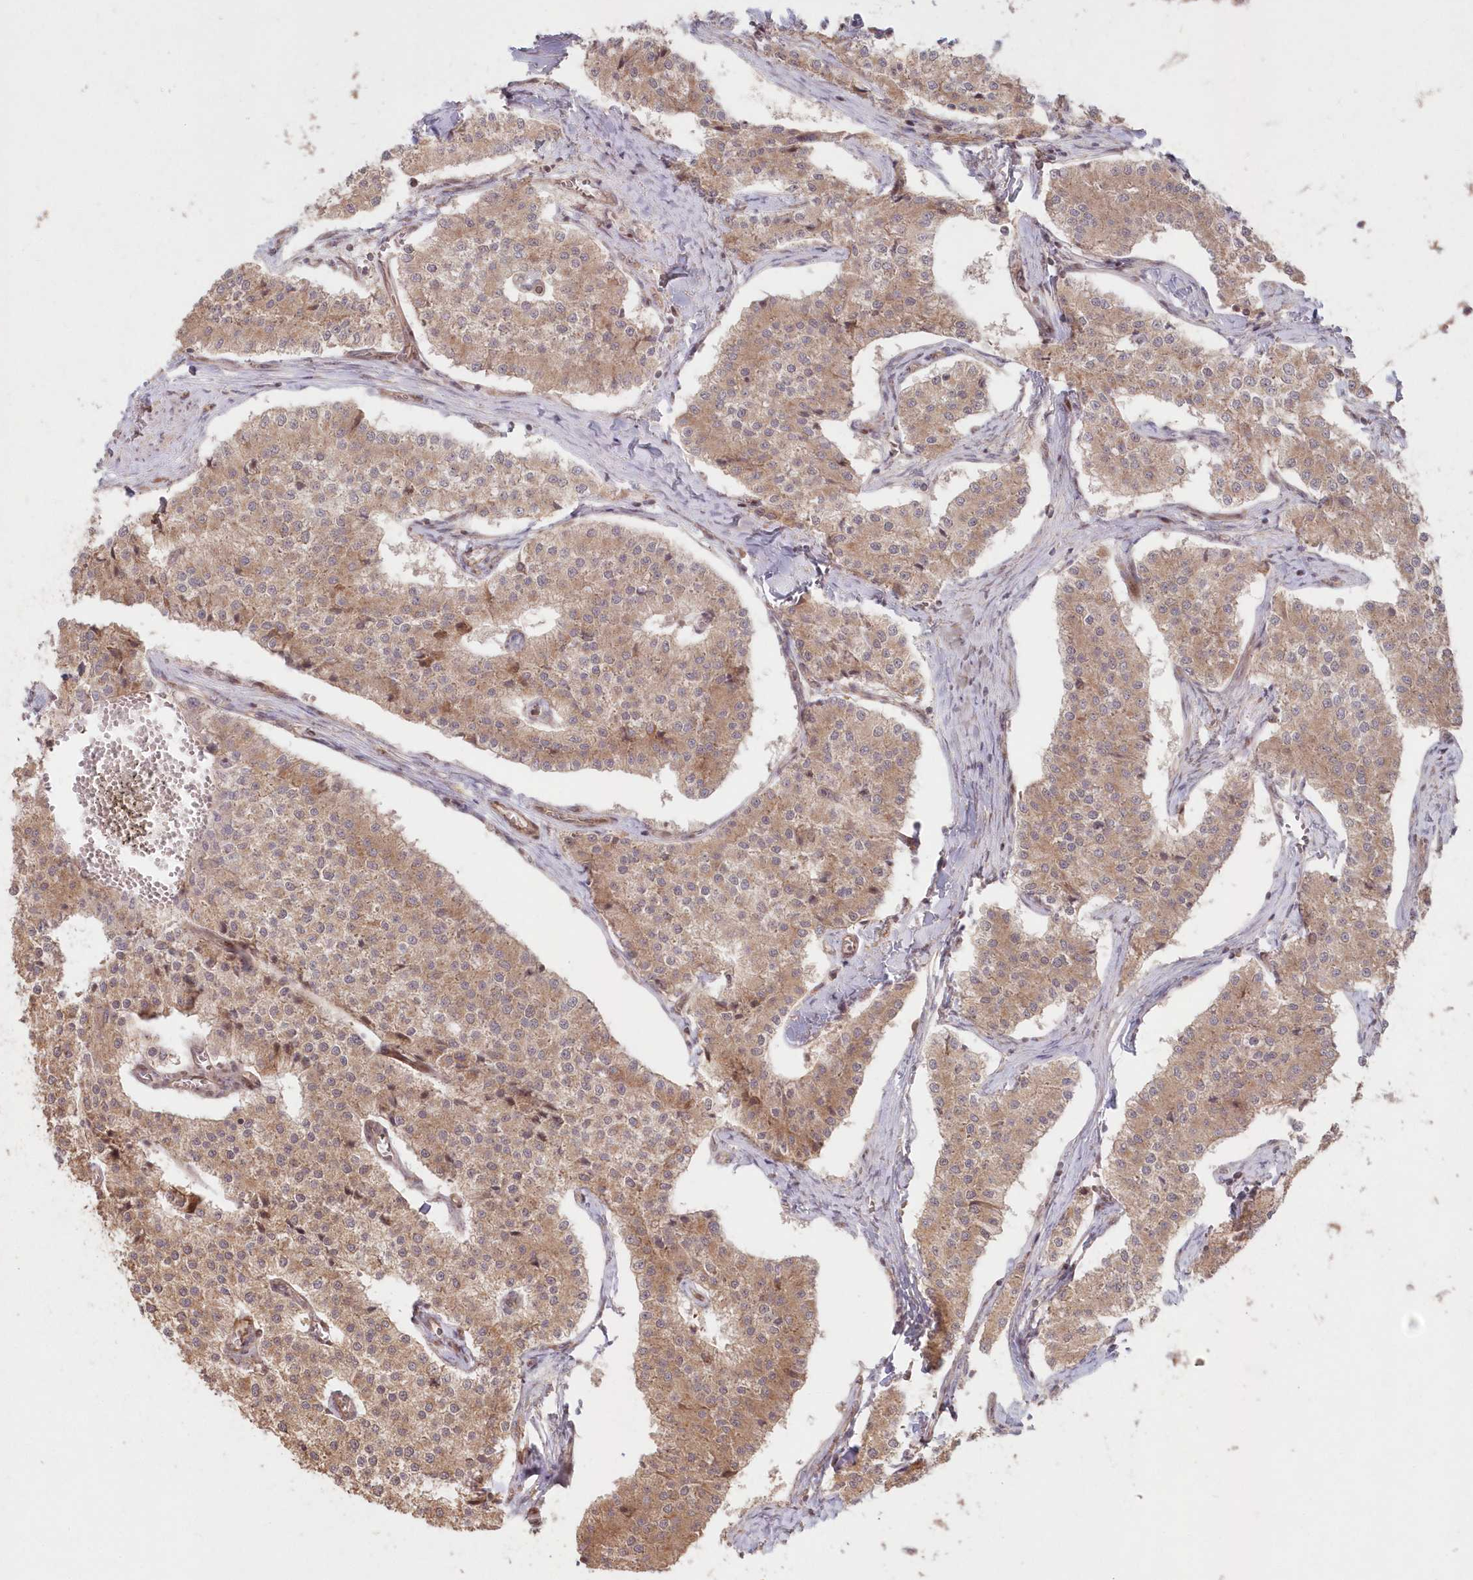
{"staining": {"intensity": "weak", "quantity": ">75%", "location": "cytoplasmic/membranous"}, "tissue": "carcinoid", "cell_type": "Tumor cells", "image_type": "cancer", "snomed": [{"axis": "morphology", "description": "Carcinoid, malignant, NOS"}, {"axis": "topography", "description": "Colon"}], "caption": "DAB immunohistochemical staining of malignant carcinoid exhibits weak cytoplasmic/membranous protein expression in approximately >75% of tumor cells. The staining is performed using DAB brown chromogen to label protein expression. The nuclei are counter-stained blue using hematoxylin.", "gene": "SERINC1", "patient": {"sex": "female", "age": 52}}